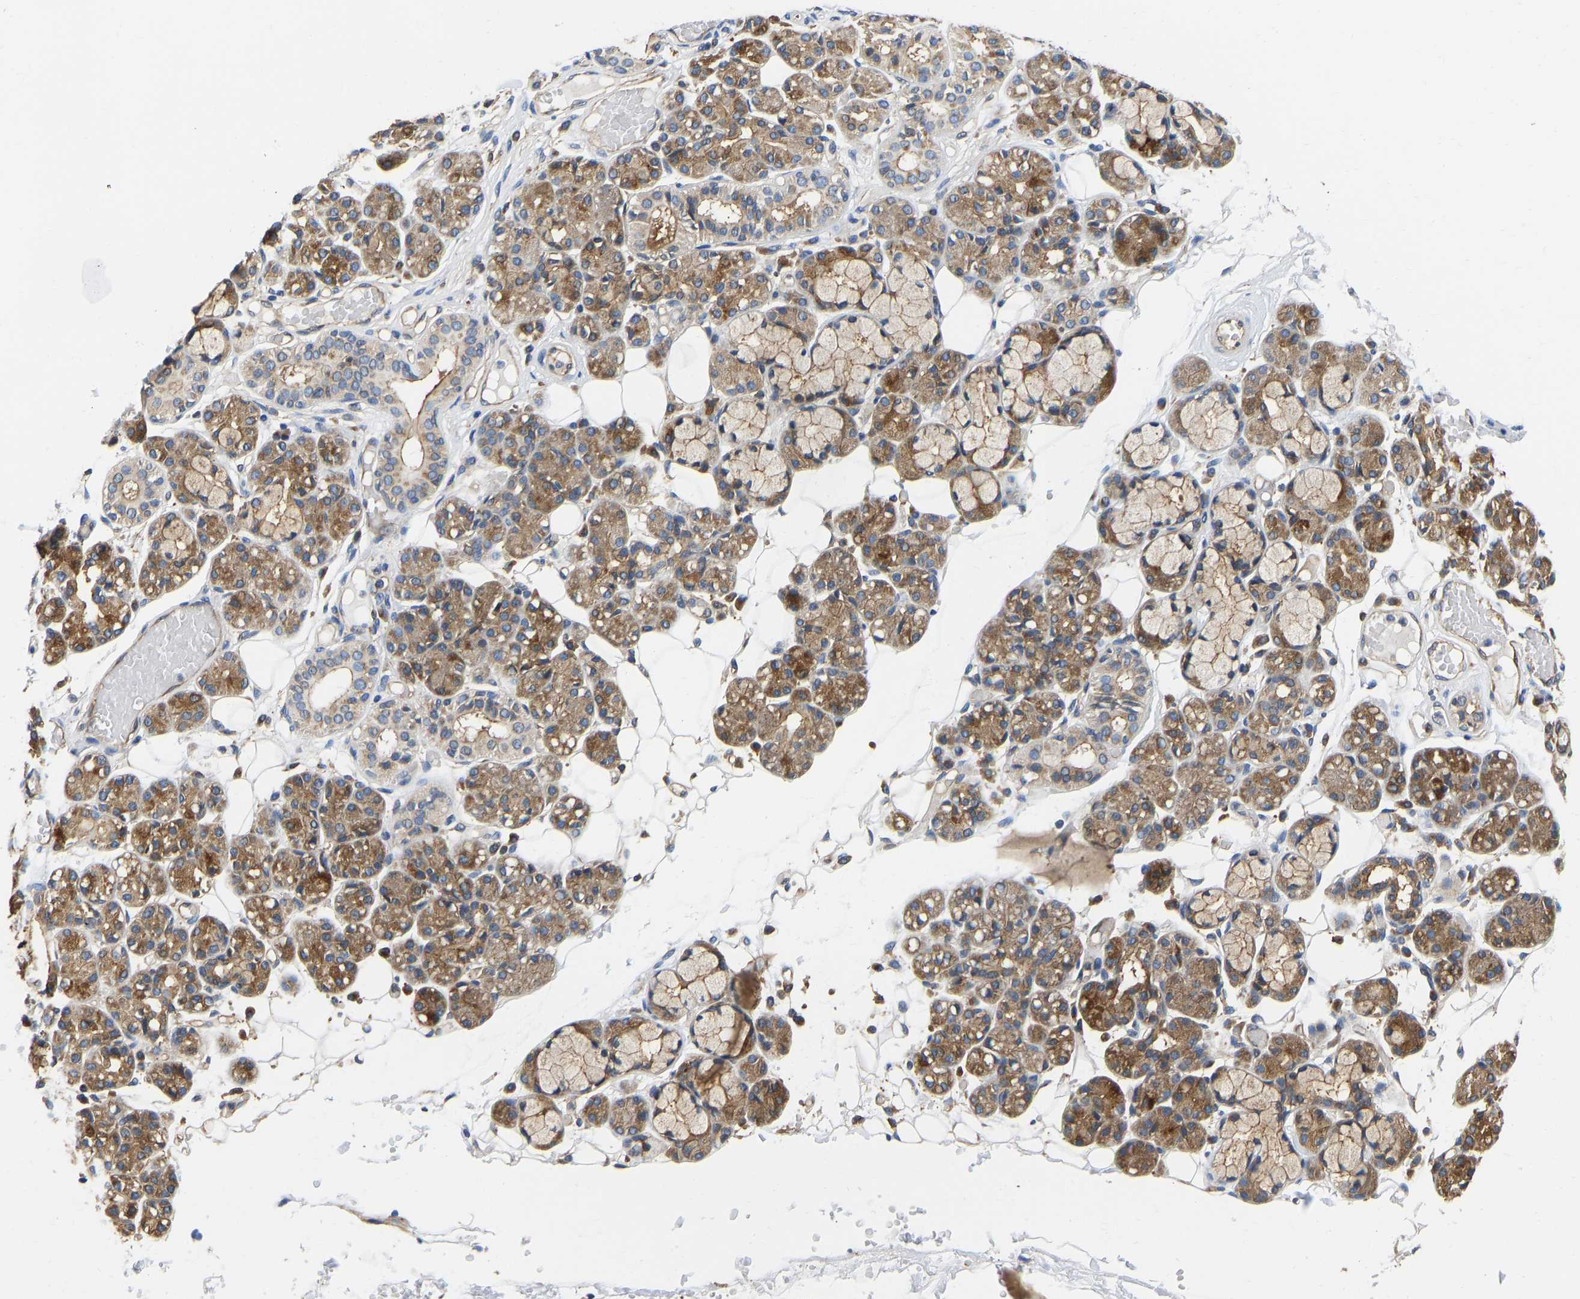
{"staining": {"intensity": "moderate", "quantity": "25%-75%", "location": "cytoplasmic/membranous"}, "tissue": "salivary gland", "cell_type": "Glandular cells", "image_type": "normal", "snomed": [{"axis": "morphology", "description": "Normal tissue, NOS"}, {"axis": "topography", "description": "Salivary gland"}], "caption": "Glandular cells display moderate cytoplasmic/membranous expression in about 25%-75% of cells in normal salivary gland. (DAB IHC with brightfield microscopy, high magnification).", "gene": "FLNB", "patient": {"sex": "male", "age": 63}}